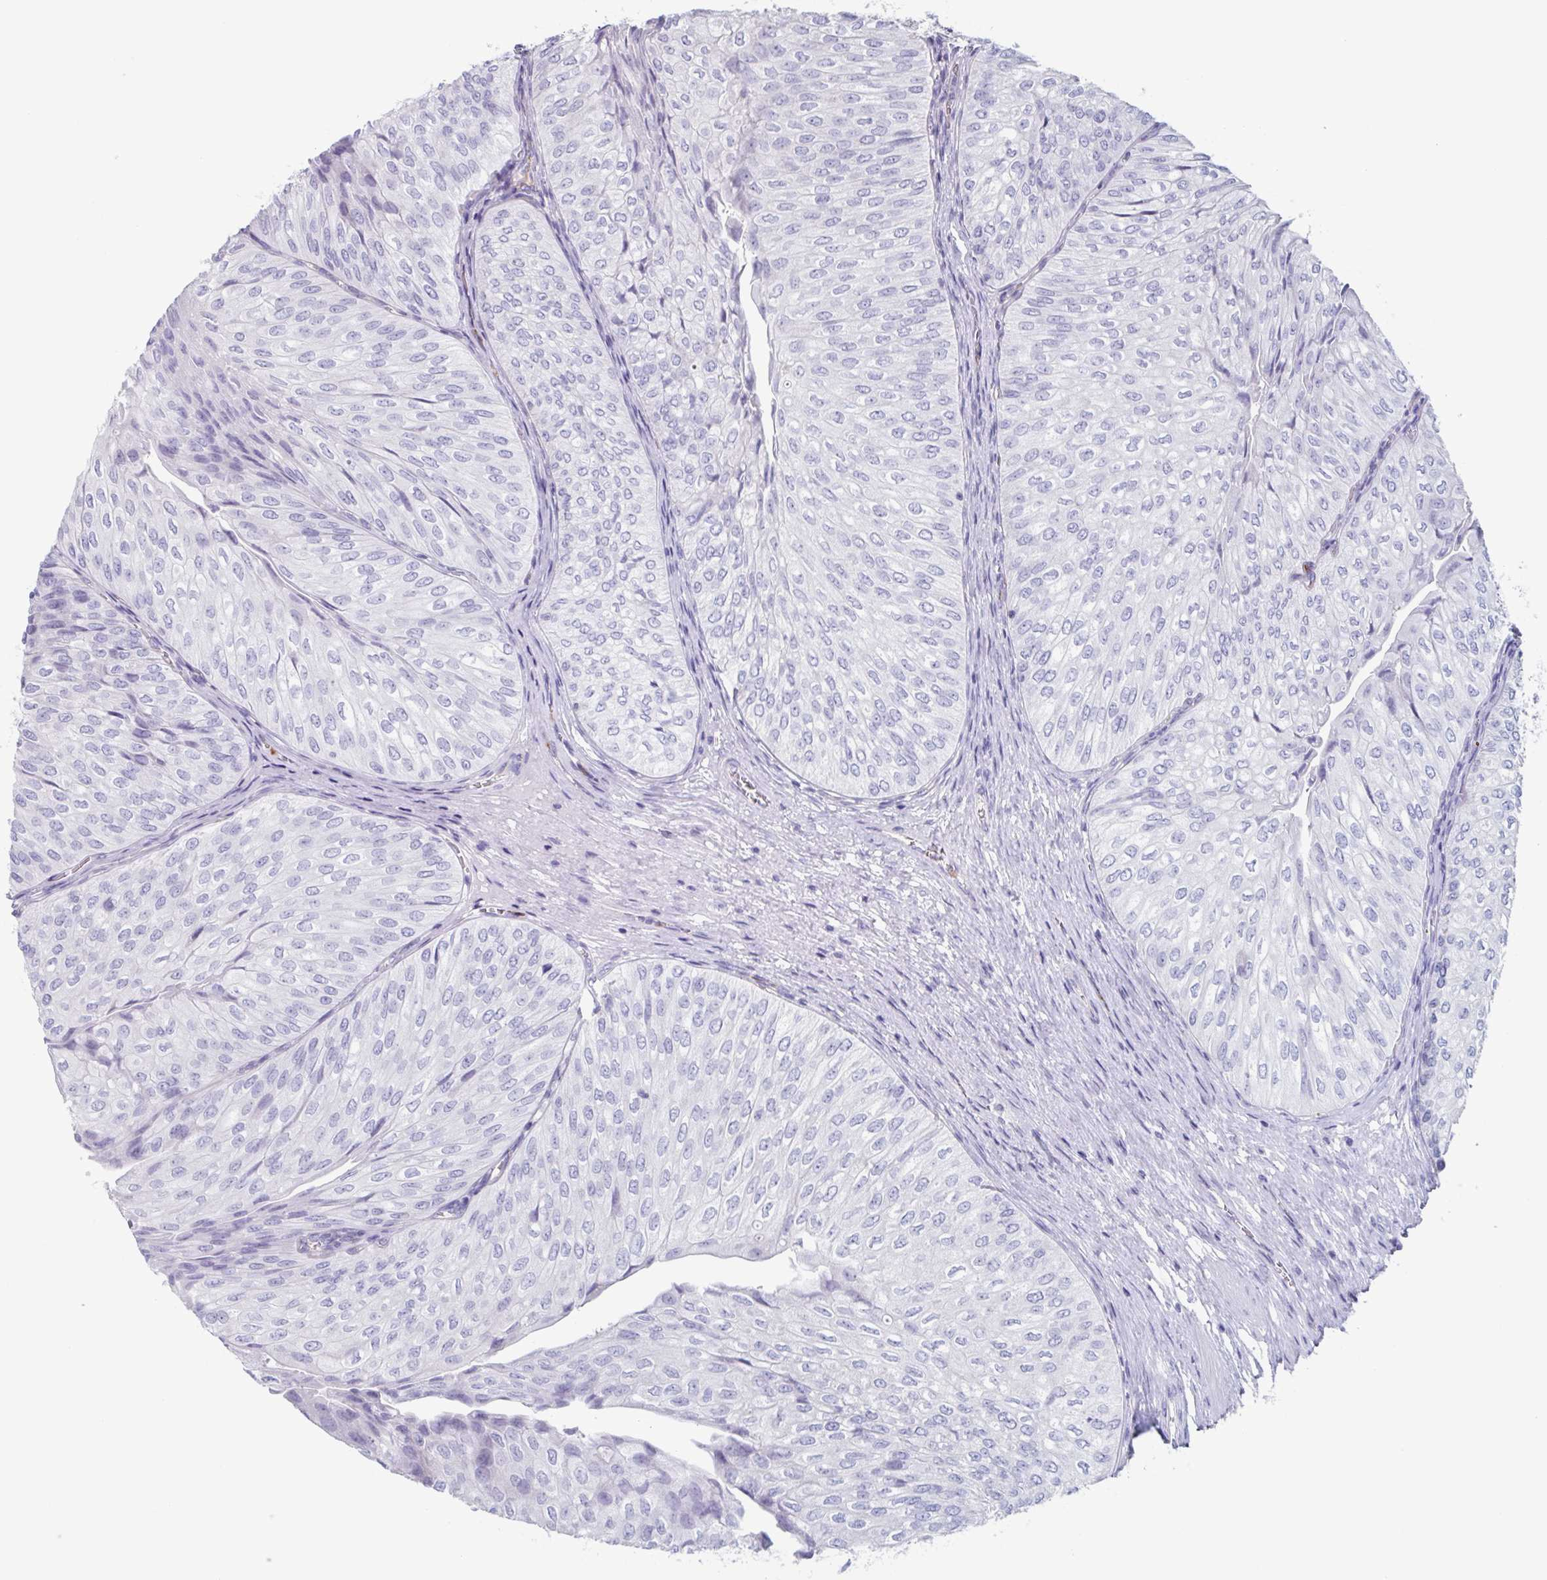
{"staining": {"intensity": "negative", "quantity": "none", "location": "none"}, "tissue": "urothelial cancer", "cell_type": "Tumor cells", "image_type": "cancer", "snomed": [{"axis": "morphology", "description": "Urothelial carcinoma, NOS"}, {"axis": "topography", "description": "Urinary bladder"}], "caption": "A micrograph of urothelial cancer stained for a protein shows no brown staining in tumor cells.", "gene": "BPI", "patient": {"sex": "male", "age": 62}}